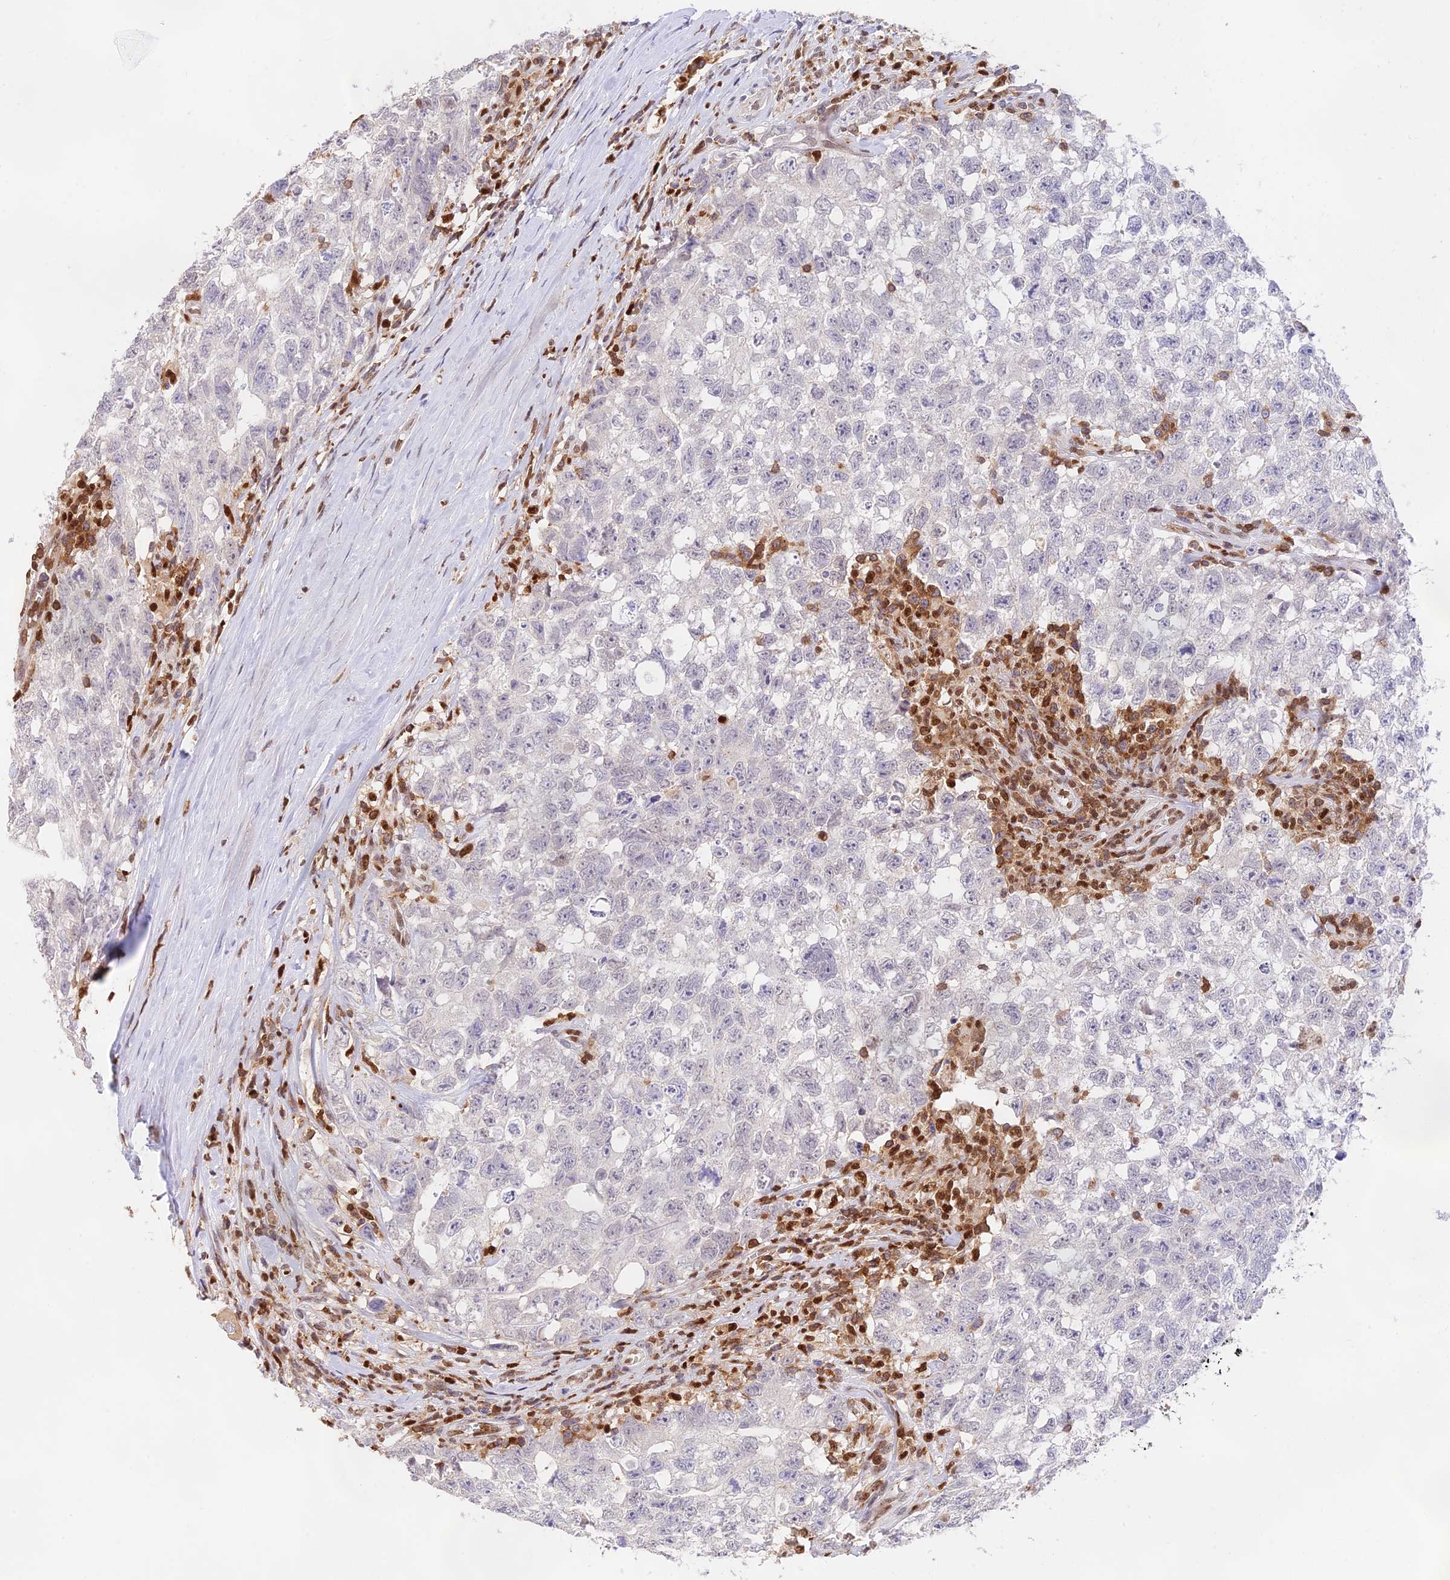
{"staining": {"intensity": "negative", "quantity": "none", "location": "none"}, "tissue": "testis cancer", "cell_type": "Tumor cells", "image_type": "cancer", "snomed": [{"axis": "morphology", "description": "Seminoma, NOS"}, {"axis": "morphology", "description": "Carcinoma, Embryonal, NOS"}, {"axis": "topography", "description": "Testis"}], "caption": "Immunohistochemical staining of testis embryonal carcinoma exhibits no significant expression in tumor cells.", "gene": "DENND1C", "patient": {"sex": "male", "age": 29}}